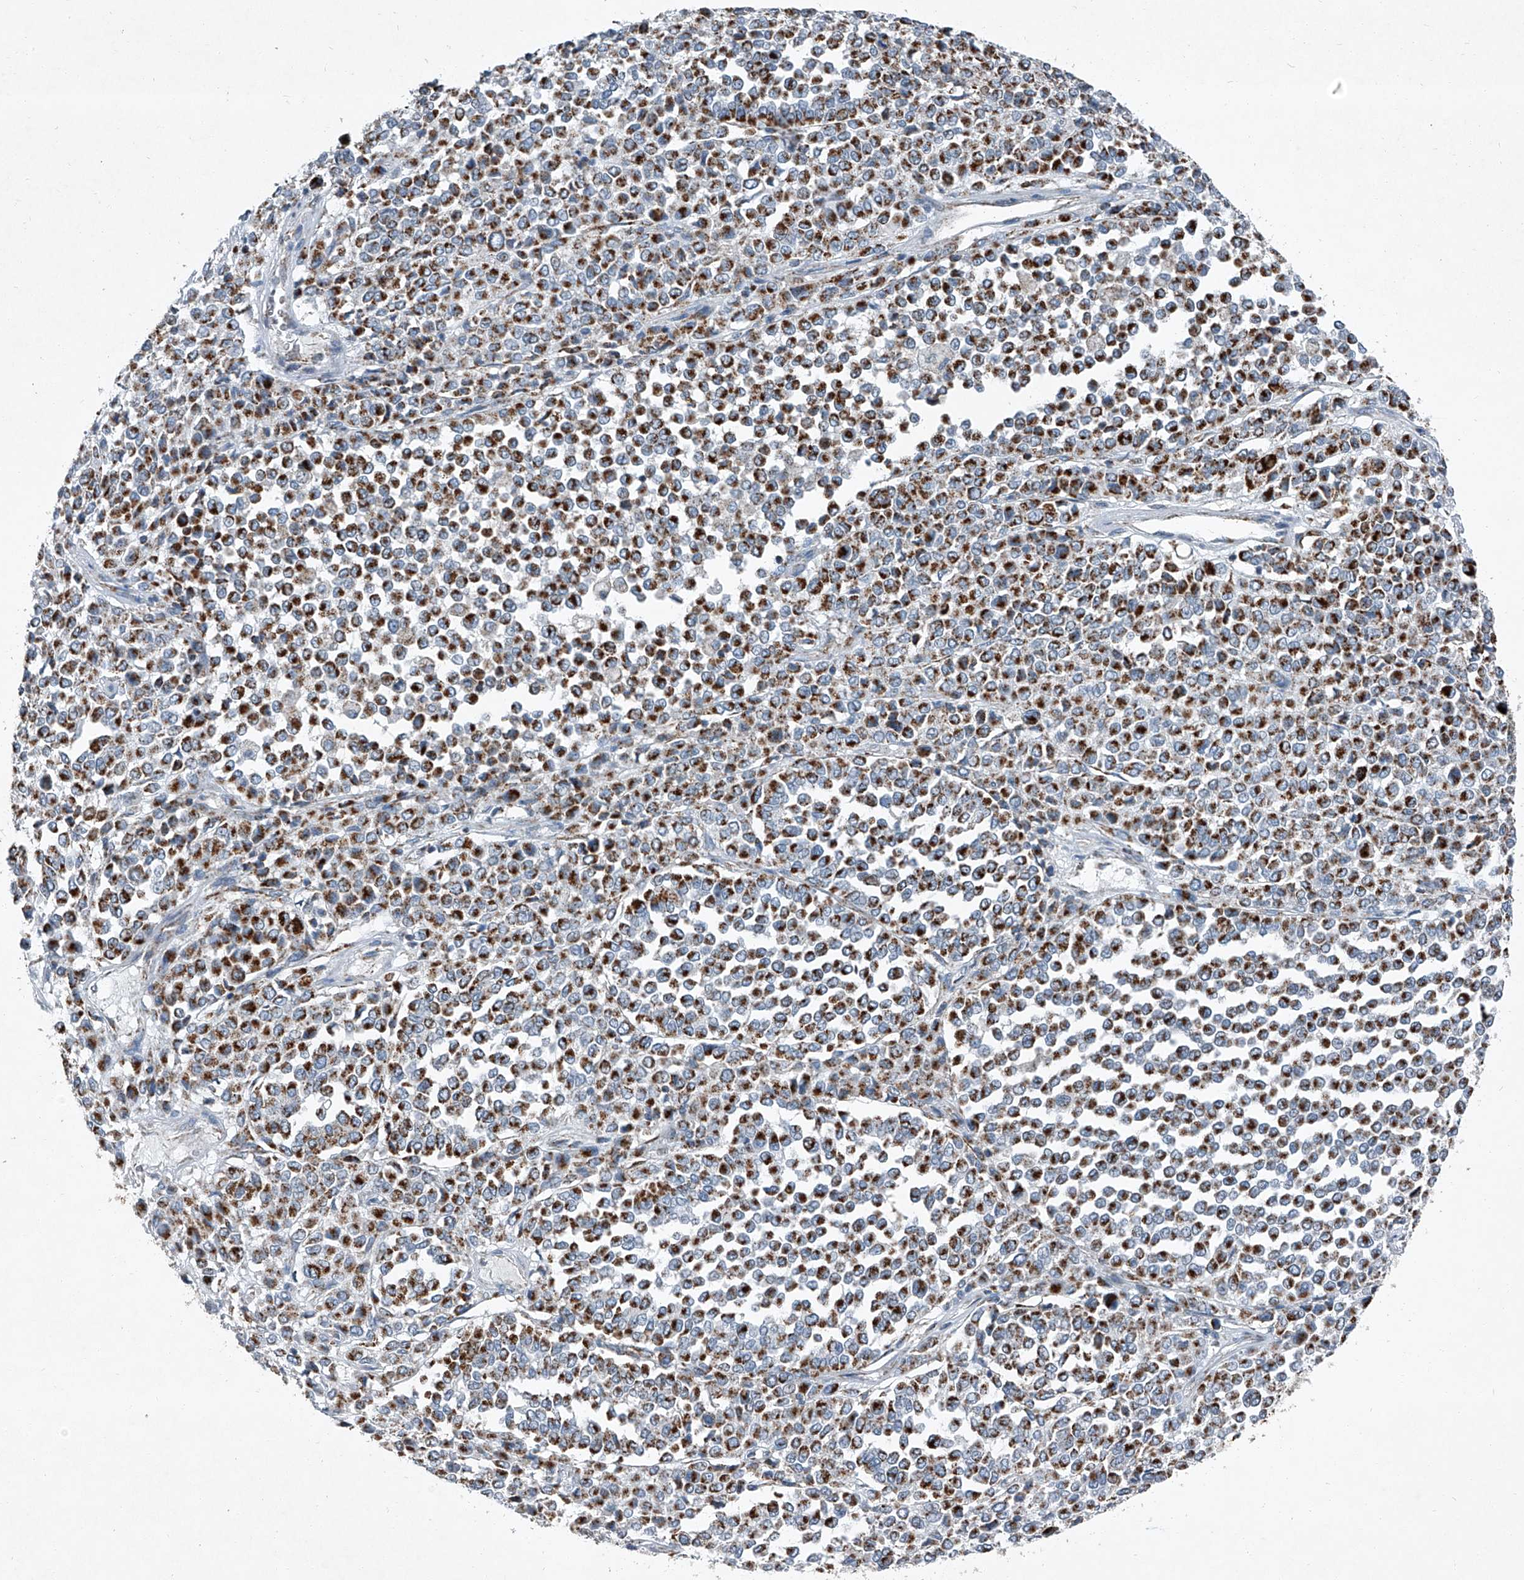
{"staining": {"intensity": "strong", "quantity": ">75%", "location": "cytoplasmic/membranous"}, "tissue": "melanoma", "cell_type": "Tumor cells", "image_type": "cancer", "snomed": [{"axis": "morphology", "description": "Malignant melanoma, Metastatic site"}, {"axis": "topography", "description": "Pancreas"}], "caption": "An immunohistochemistry (IHC) histopathology image of neoplastic tissue is shown. Protein staining in brown shows strong cytoplasmic/membranous positivity in malignant melanoma (metastatic site) within tumor cells.", "gene": "CHRNA7", "patient": {"sex": "female", "age": 30}}